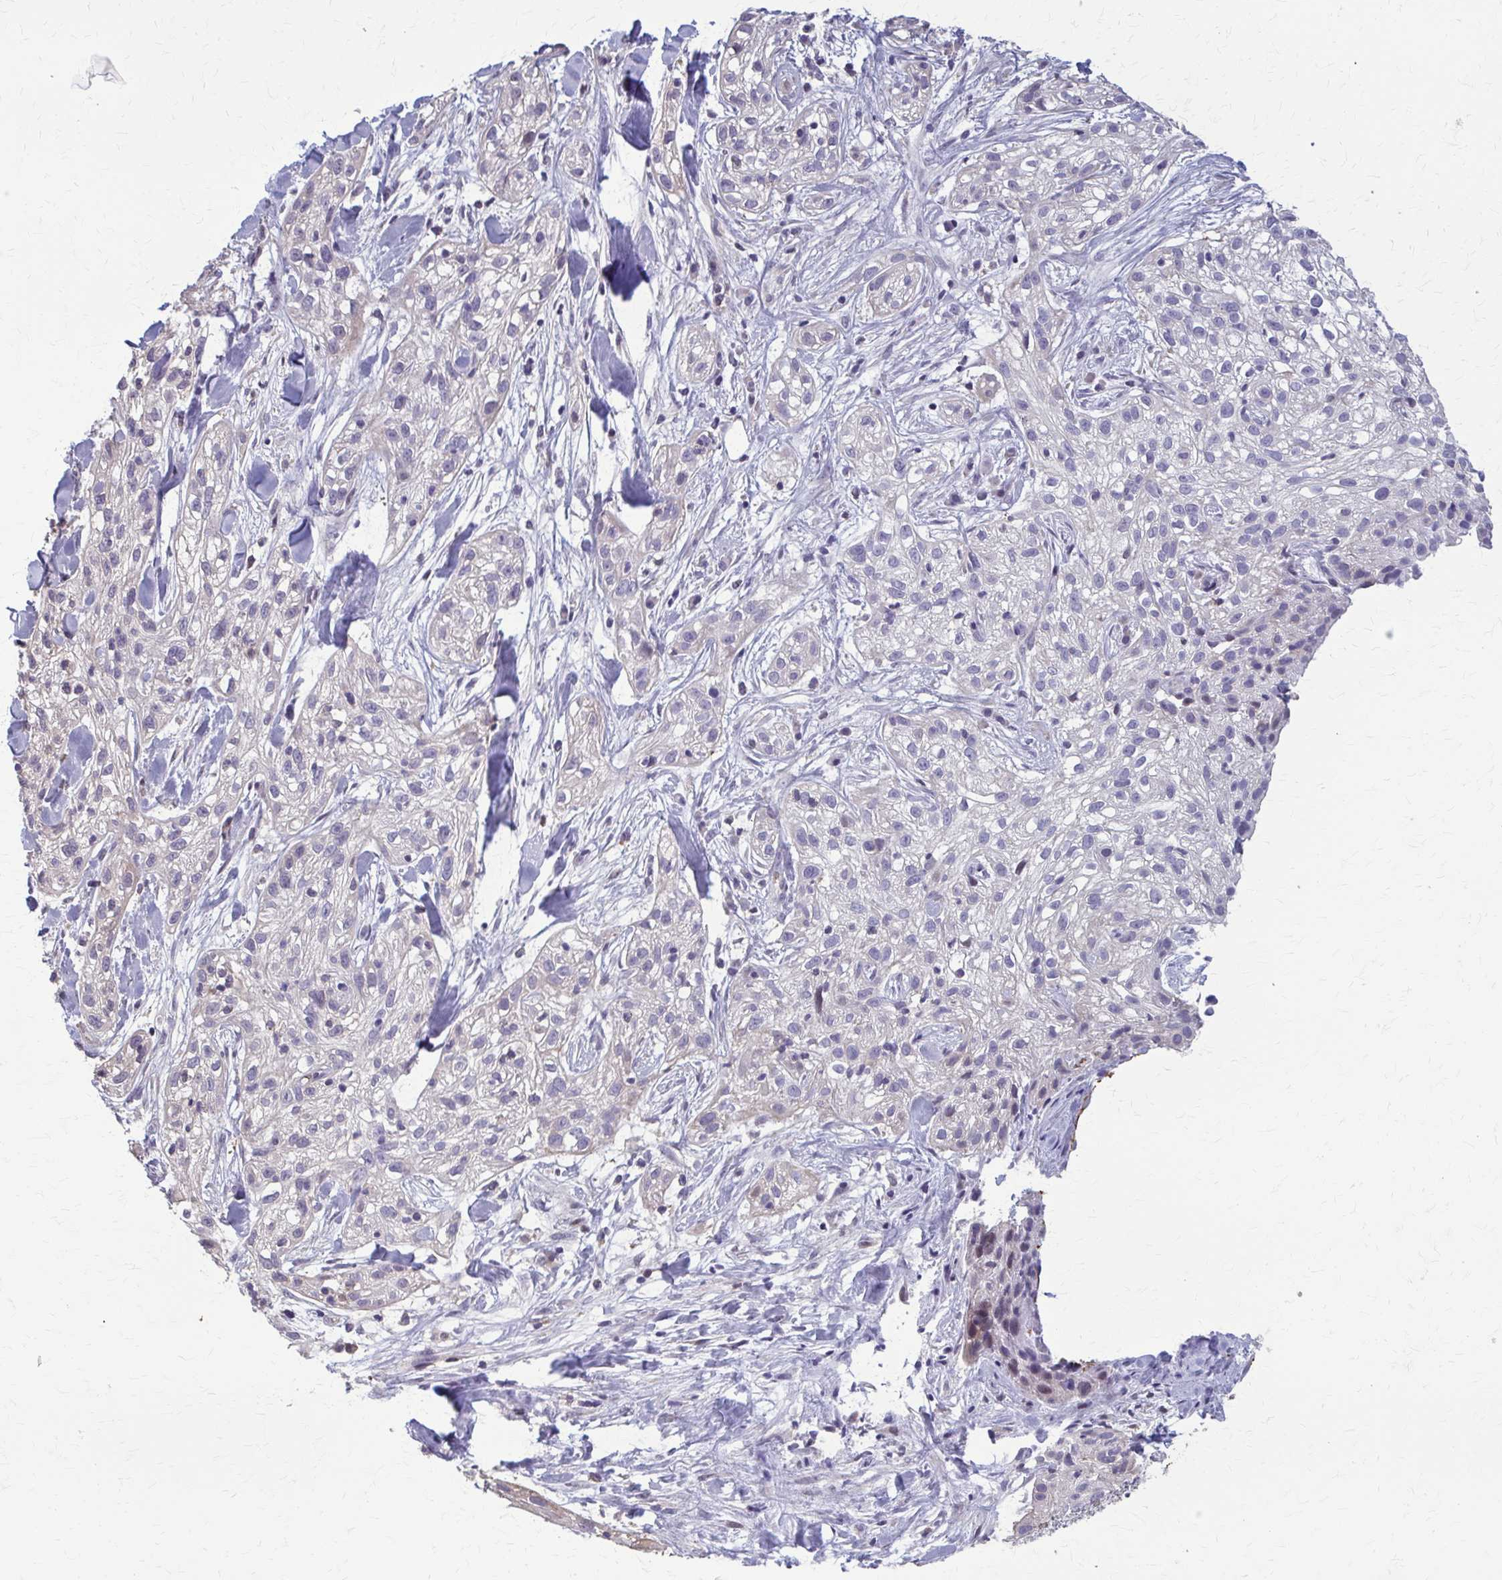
{"staining": {"intensity": "negative", "quantity": "none", "location": "none"}, "tissue": "skin cancer", "cell_type": "Tumor cells", "image_type": "cancer", "snomed": [{"axis": "morphology", "description": "Squamous cell carcinoma, NOS"}, {"axis": "topography", "description": "Skin"}], "caption": "Skin cancer stained for a protein using IHC shows no expression tumor cells.", "gene": "ZNF34", "patient": {"sex": "male", "age": 82}}